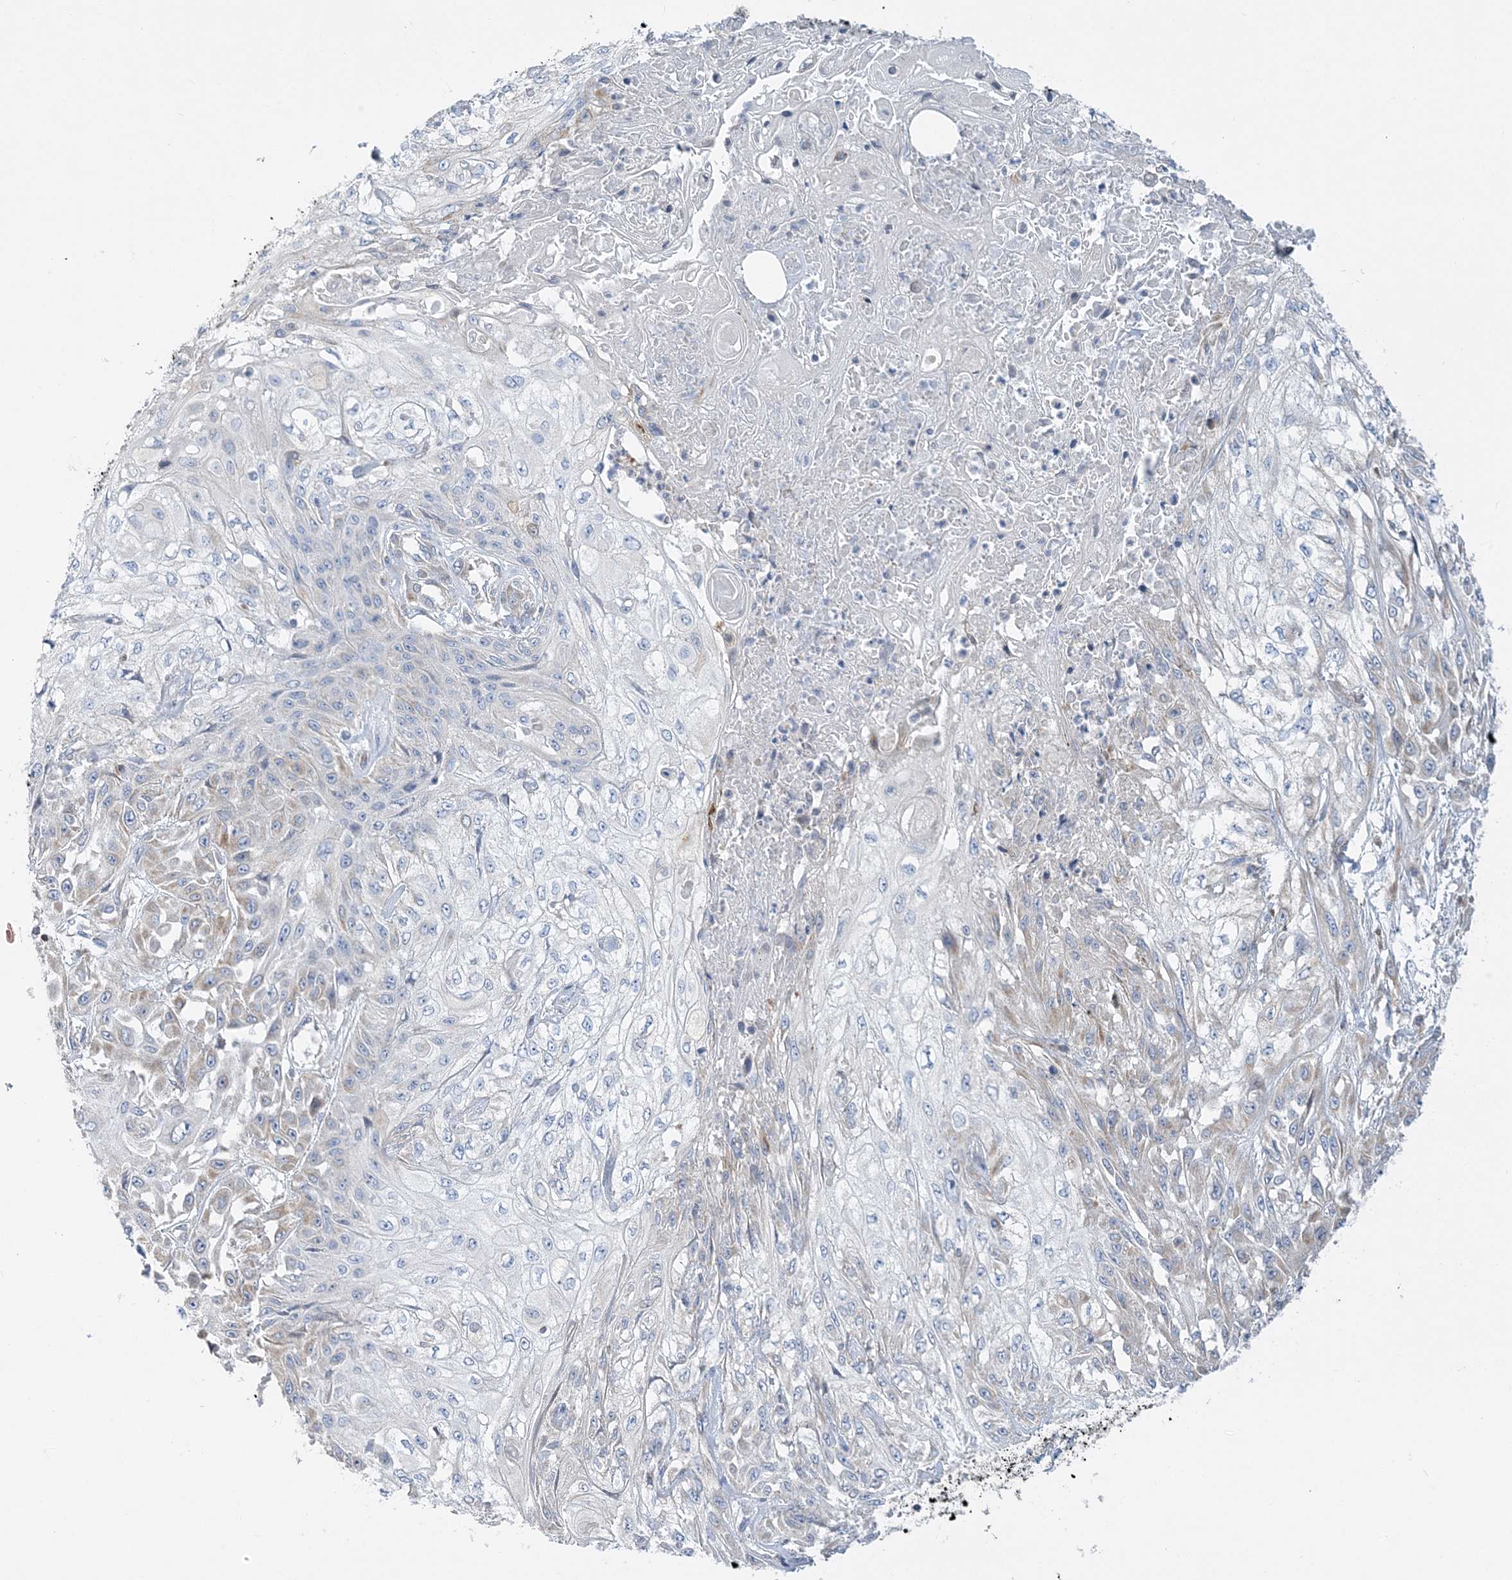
{"staining": {"intensity": "negative", "quantity": "none", "location": "none"}, "tissue": "skin cancer", "cell_type": "Tumor cells", "image_type": "cancer", "snomed": [{"axis": "morphology", "description": "Squamous cell carcinoma, NOS"}, {"axis": "morphology", "description": "Squamous cell carcinoma, metastatic, NOS"}, {"axis": "topography", "description": "Skin"}, {"axis": "topography", "description": "Lymph node"}], "caption": "Tumor cells show no significant protein positivity in skin squamous cell carcinoma.", "gene": "FAM114A2", "patient": {"sex": "male", "age": 75}}